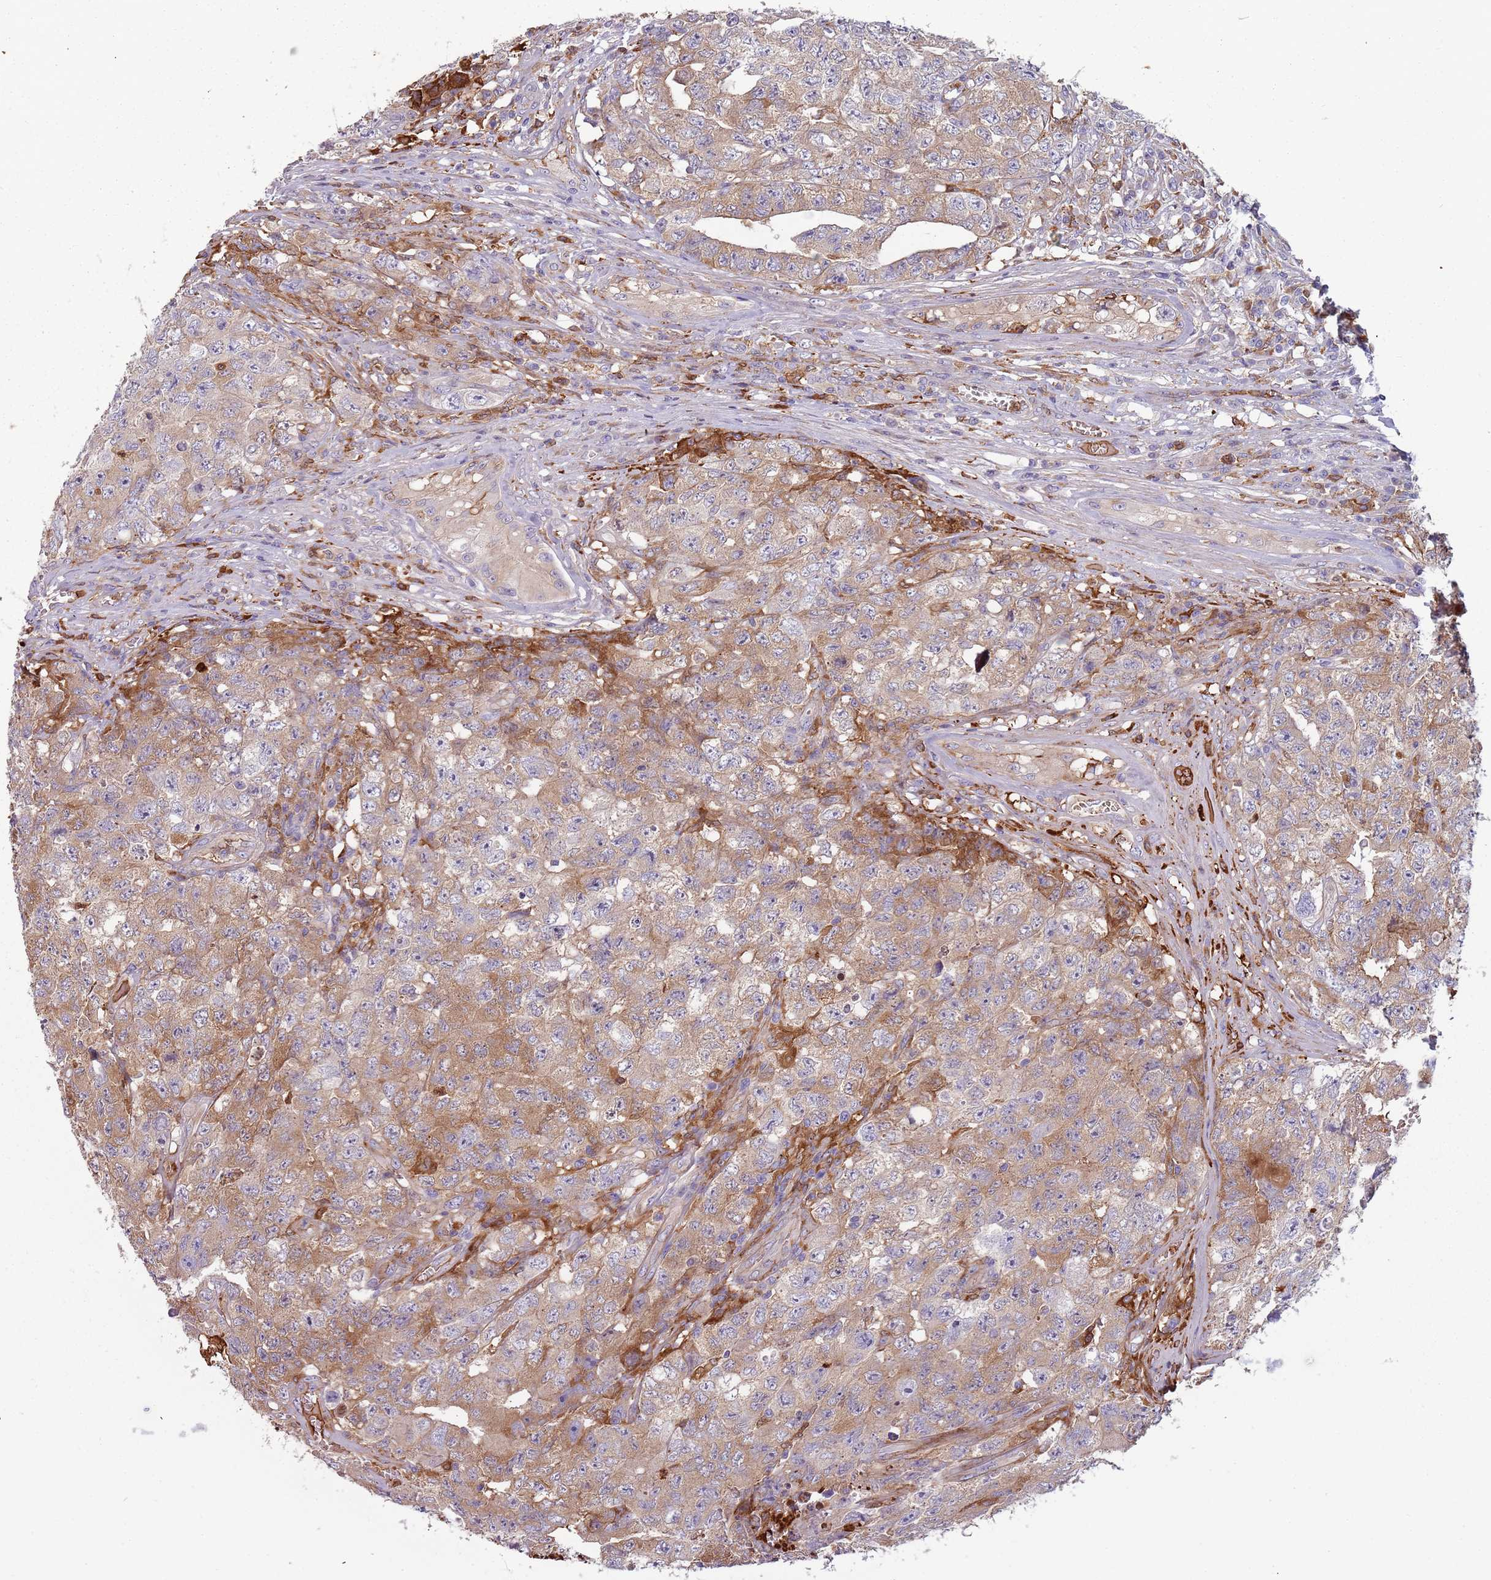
{"staining": {"intensity": "moderate", "quantity": ">75%", "location": "cytoplasmic/membranous"}, "tissue": "testis cancer", "cell_type": "Tumor cells", "image_type": "cancer", "snomed": [{"axis": "morphology", "description": "Carcinoma, Embryonal, NOS"}, {"axis": "topography", "description": "Testis"}], "caption": "Protein staining of embryonal carcinoma (testis) tissue reveals moderate cytoplasmic/membranous positivity in approximately >75% of tumor cells. (DAB (3,3'-diaminobenzidine) IHC with brightfield microscopy, high magnification).", "gene": "NADK", "patient": {"sex": "male", "age": 31}}